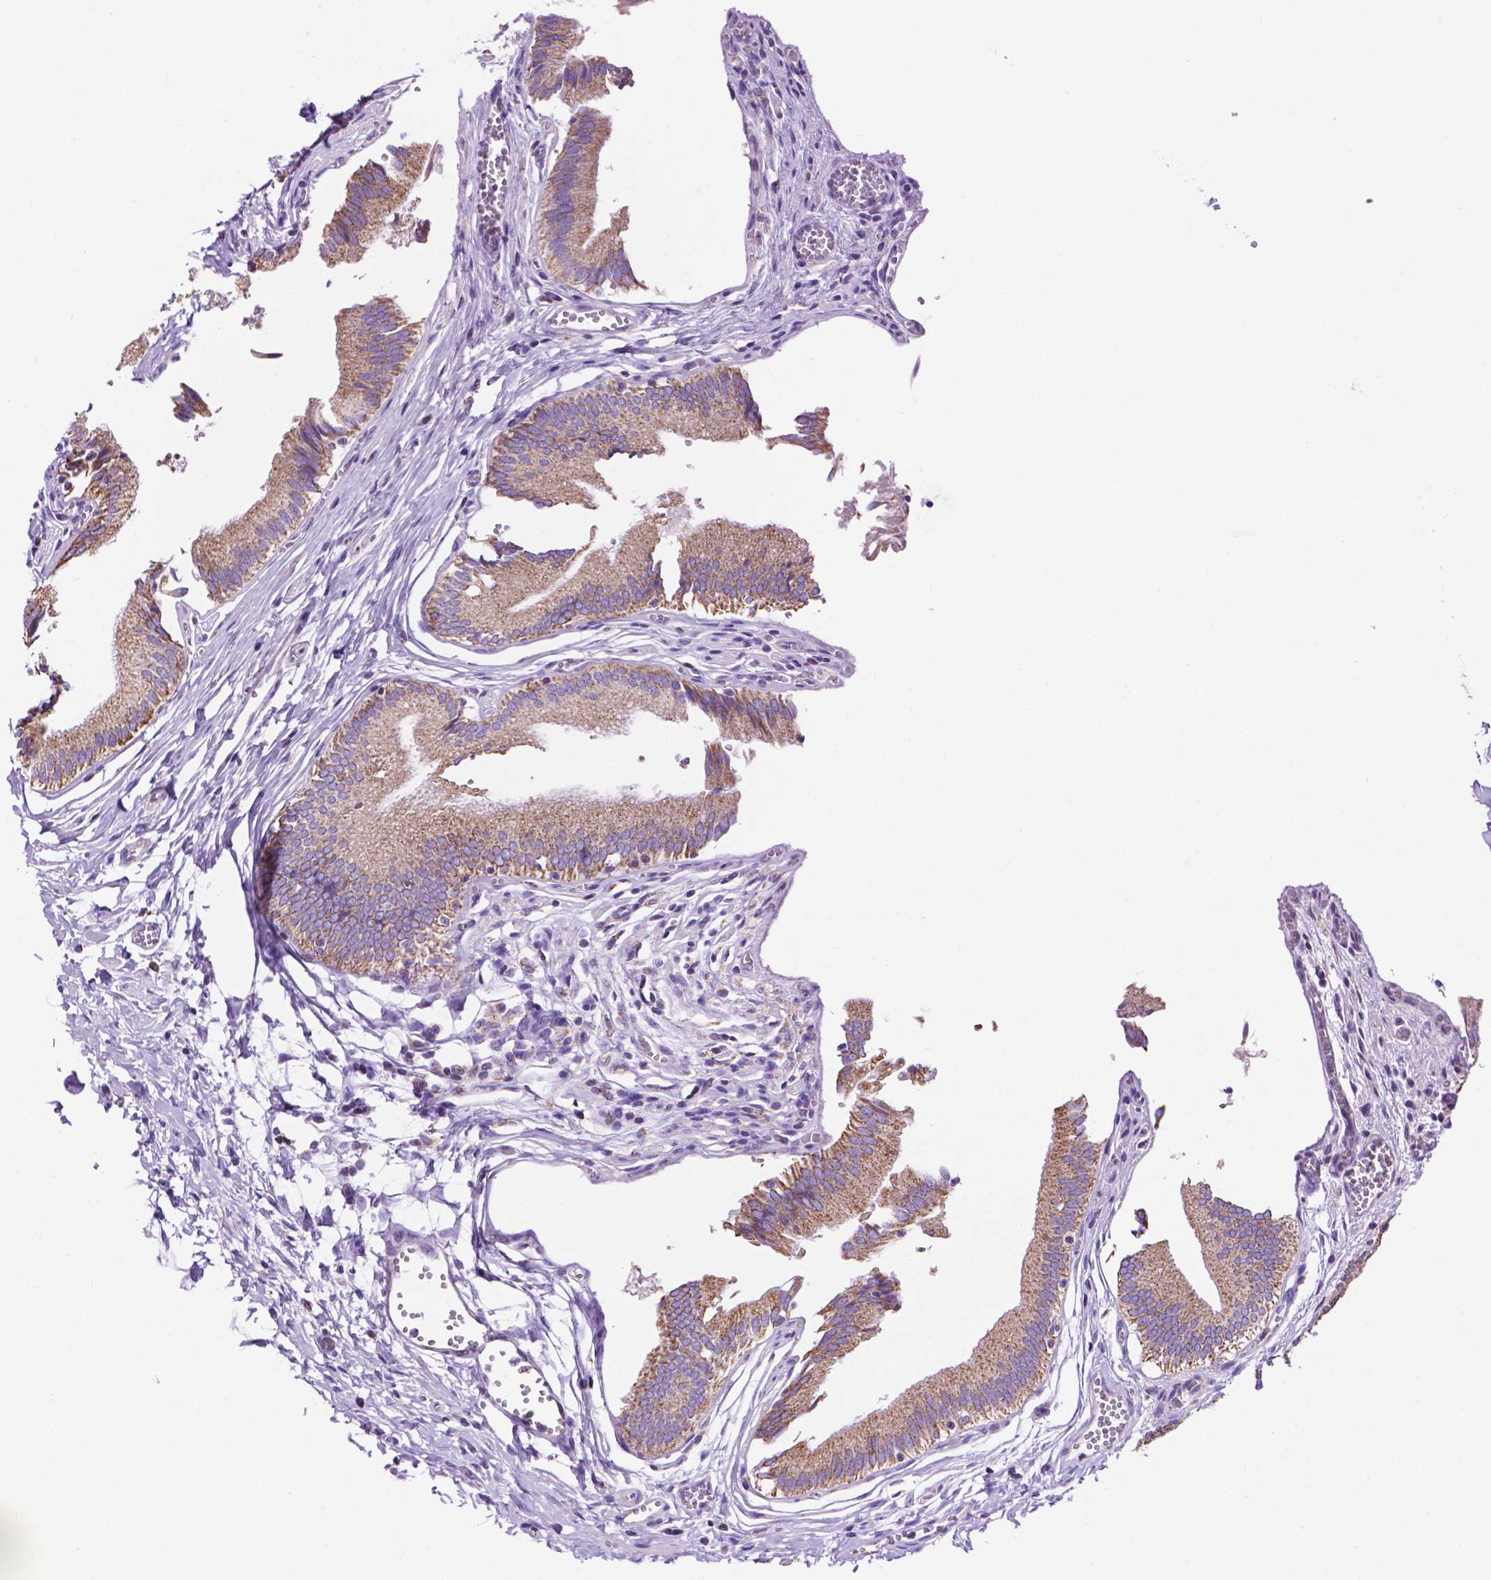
{"staining": {"intensity": "moderate", "quantity": ">75%", "location": "cytoplasmic/membranous"}, "tissue": "gallbladder", "cell_type": "Glandular cells", "image_type": "normal", "snomed": [{"axis": "morphology", "description": "Normal tissue, NOS"}, {"axis": "topography", "description": "Gallbladder"}, {"axis": "topography", "description": "Peripheral nerve tissue"}], "caption": "Protein positivity by immunohistochemistry displays moderate cytoplasmic/membranous staining in approximately >75% of glandular cells in benign gallbladder.", "gene": "GDPD5", "patient": {"sex": "male", "age": 17}}